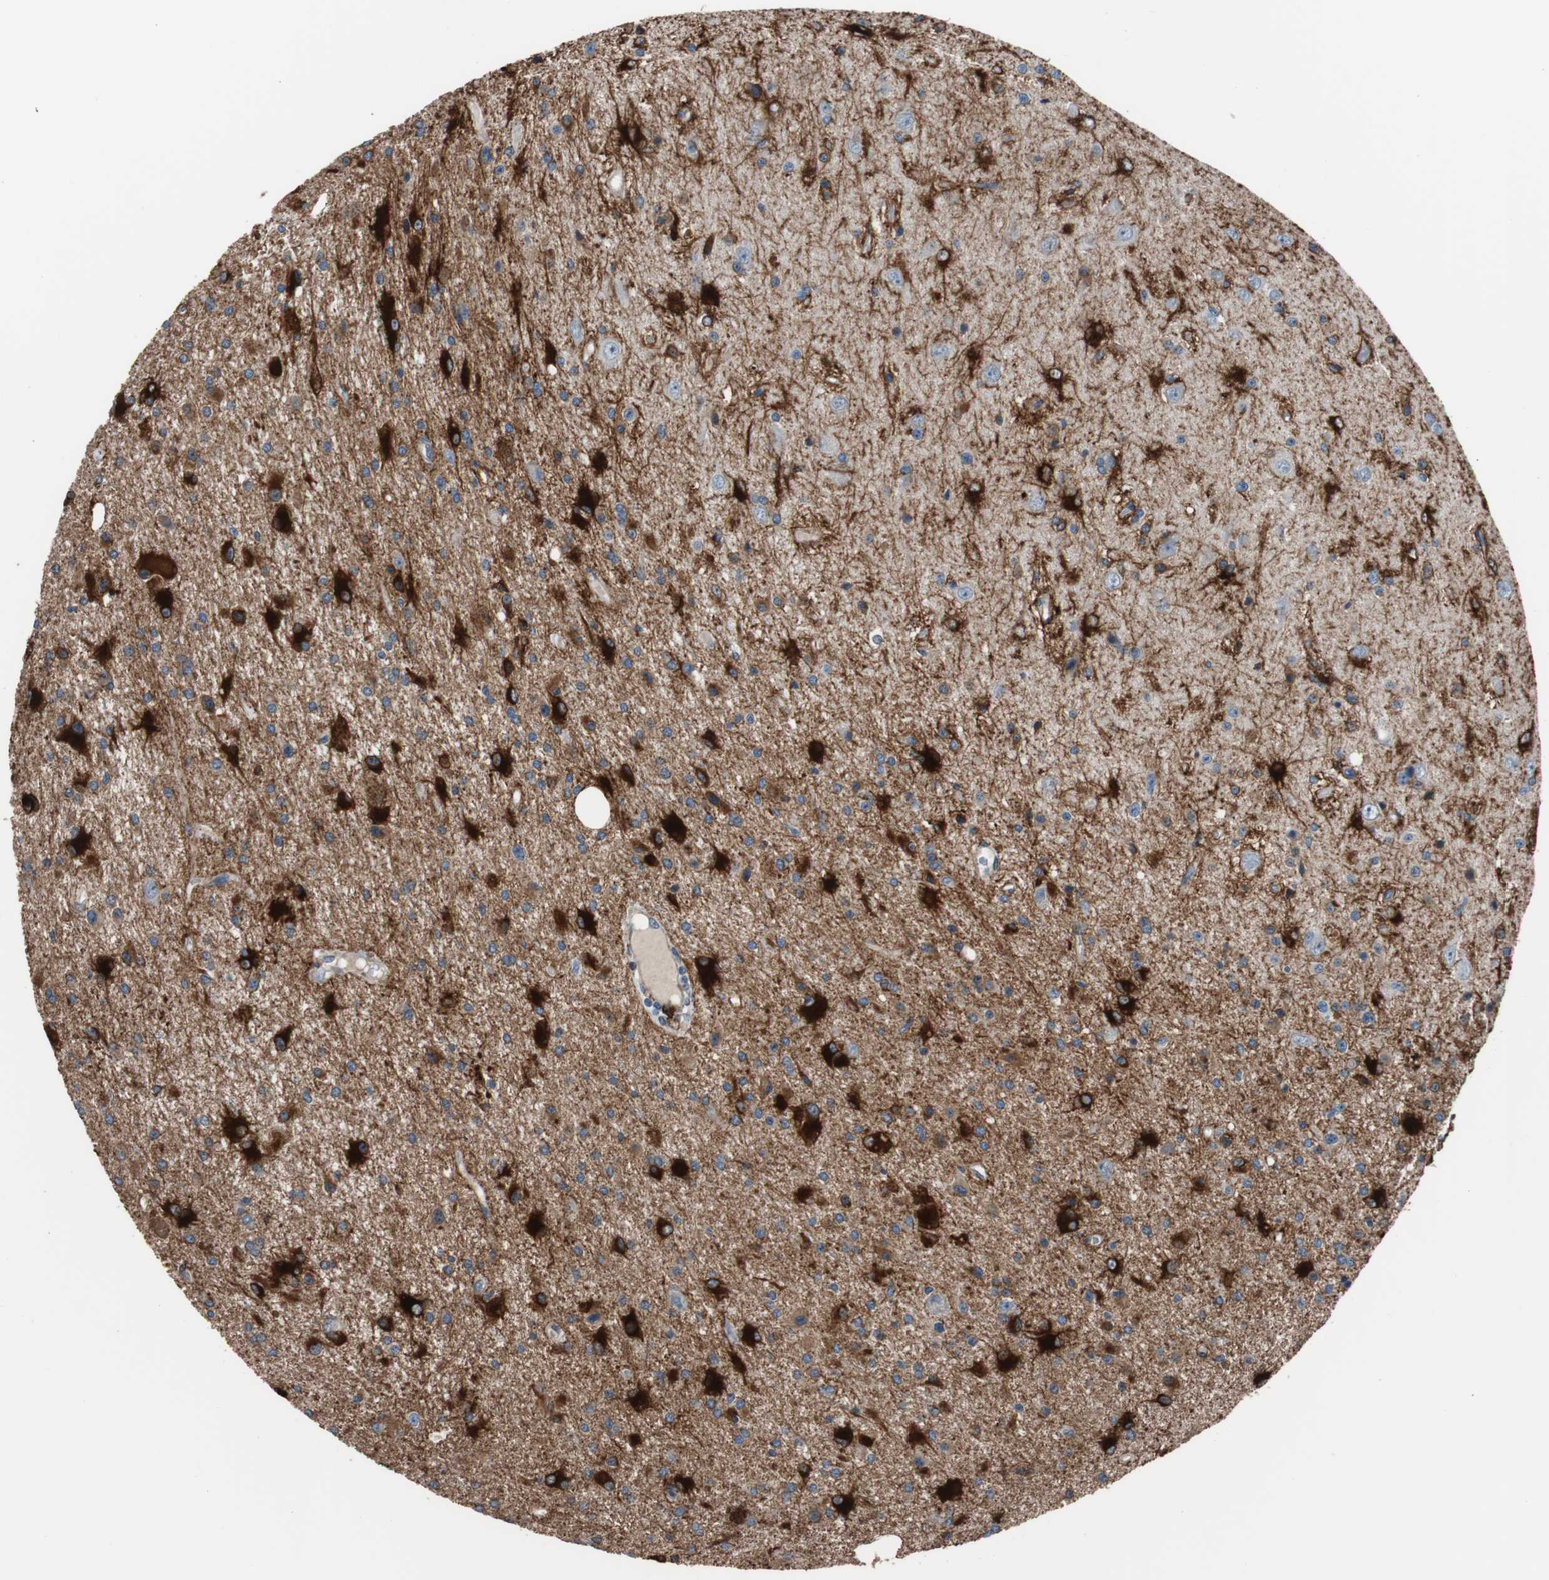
{"staining": {"intensity": "strong", "quantity": "25%-75%", "location": "cytoplasmic/membranous"}, "tissue": "glioma", "cell_type": "Tumor cells", "image_type": "cancer", "snomed": [{"axis": "morphology", "description": "Glioma, malignant, Low grade"}, {"axis": "topography", "description": "Brain"}], "caption": "Immunohistochemistry (IHC) image of glioma stained for a protein (brown), which demonstrates high levels of strong cytoplasmic/membranous positivity in about 25%-75% of tumor cells.", "gene": "PBXIP1", "patient": {"sex": "male", "age": 58}}